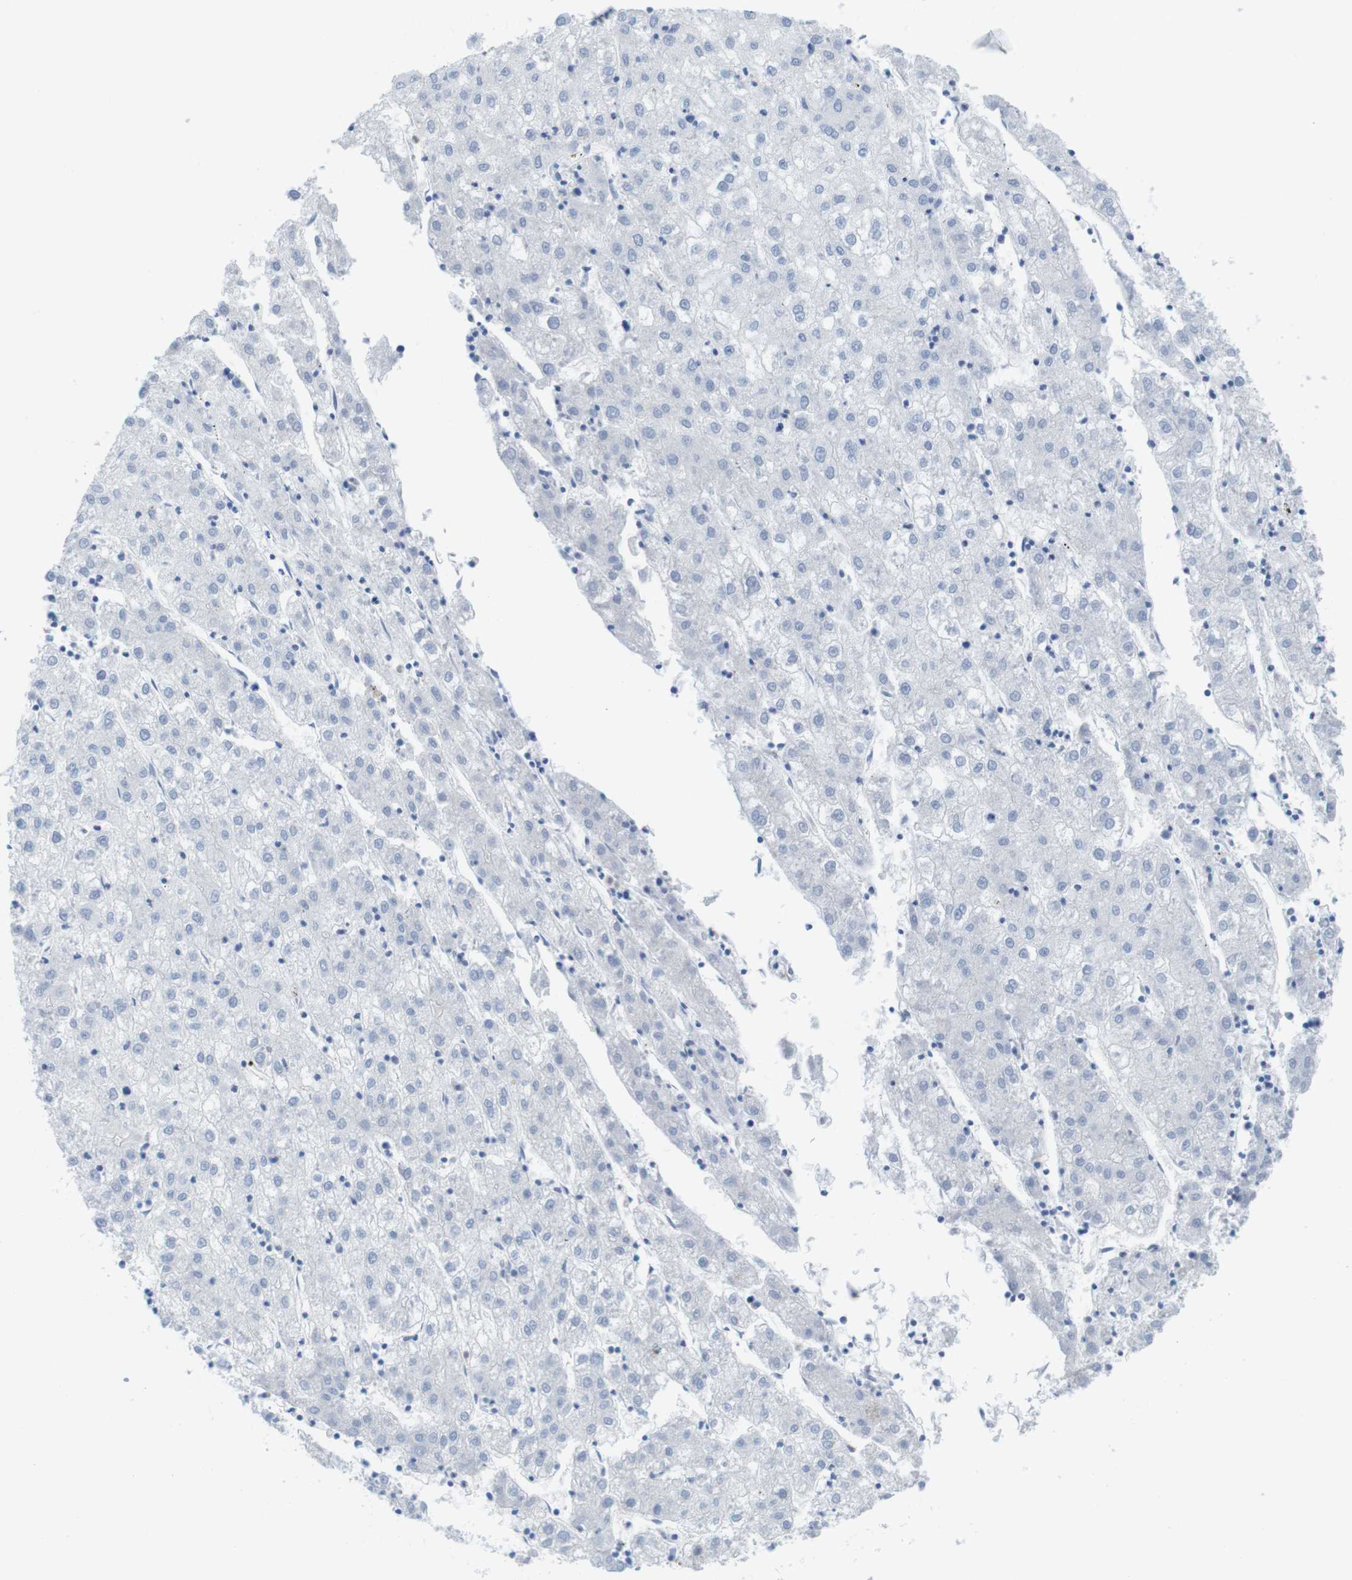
{"staining": {"intensity": "negative", "quantity": "none", "location": "none"}, "tissue": "liver cancer", "cell_type": "Tumor cells", "image_type": "cancer", "snomed": [{"axis": "morphology", "description": "Carcinoma, Hepatocellular, NOS"}, {"axis": "topography", "description": "Liver"}], "caption": "A high-resolution histopathology image shows immunohistochemistry staining of liver hepatocellular carcinoma, which displays no significant expression in tumor cells. (DAB (3,3'-diaminobenzidine) IHC, high magnification).", "gene": "CD5", "patient": {"sex": "male", "age": 72}}